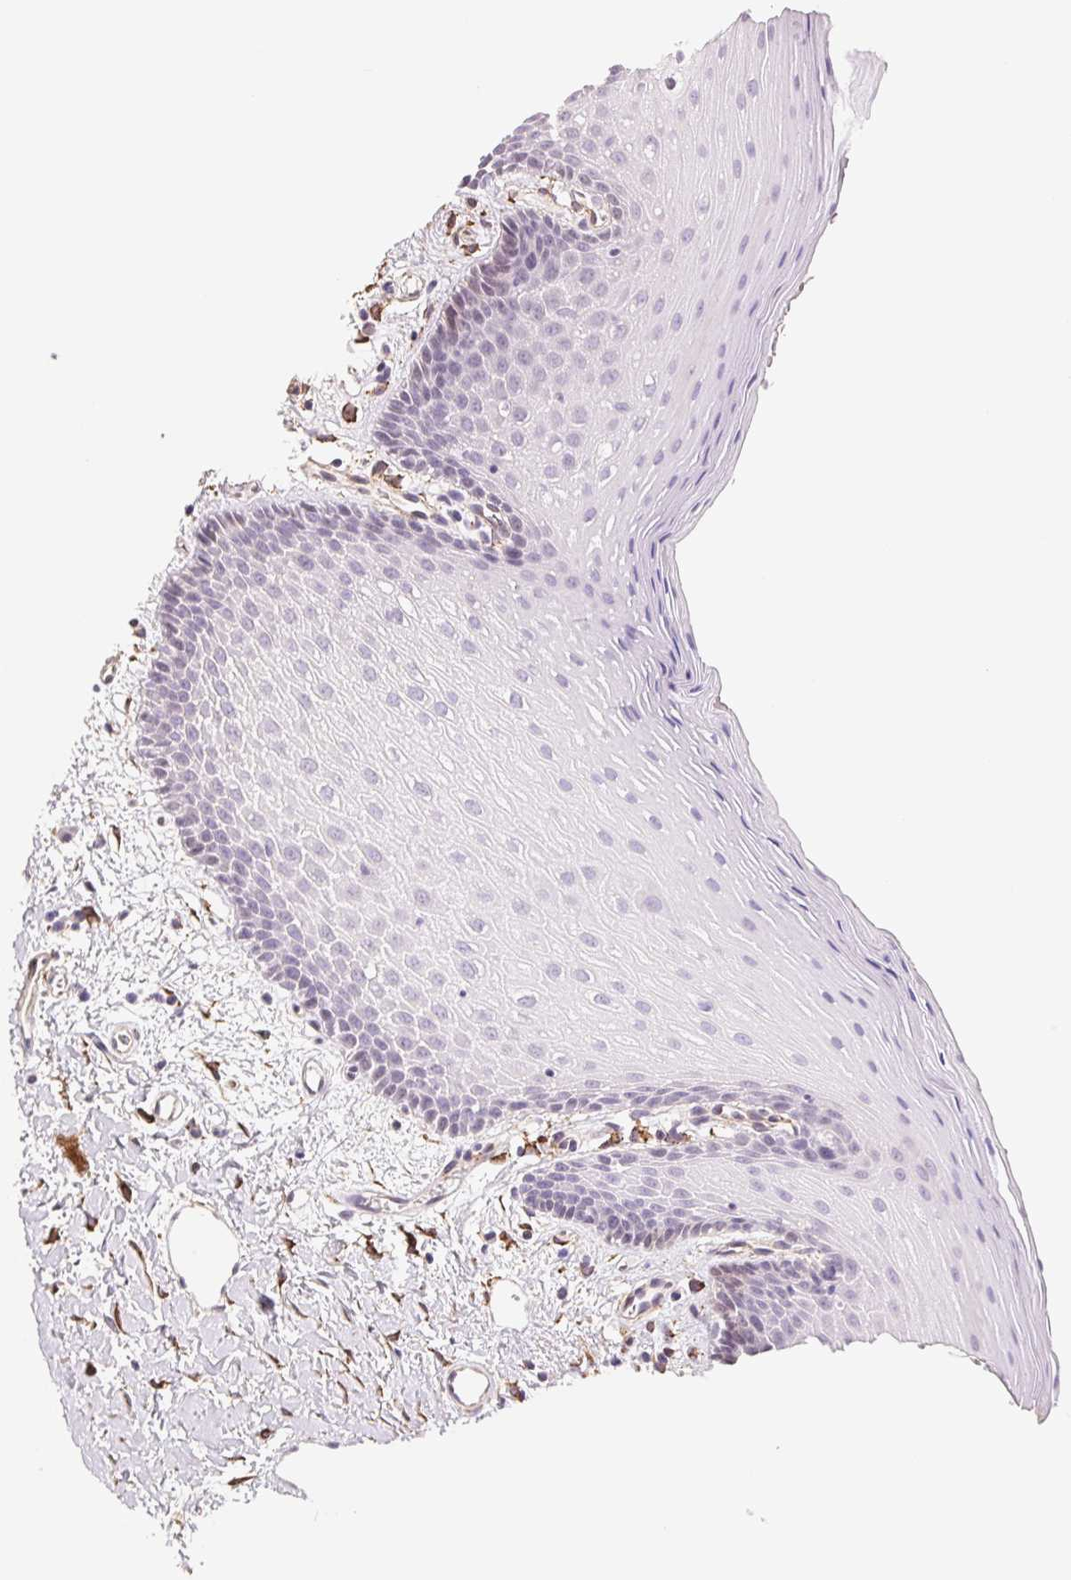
{"staining": {"intensity": "negative", "quantity": "none", "location": "none"}, "tissue": "oral mucosa", "cell_type": "Squamous epithelial cells", "image_type": "normal", "snomed": [{"axis": "morphology", "description": "Normal tissue, NOS"}, {"axis": "topography", "description": "Oral tissue"}], "caption": "Immunohistochemistry (IHC) histopathology image of benign oral mucosa: human oral mucosa stained with DAB shows no significant protein expression in squamous epithelial cells.", "gene": "FKBP10", "patient": {"sex": "female", "age": 43}}